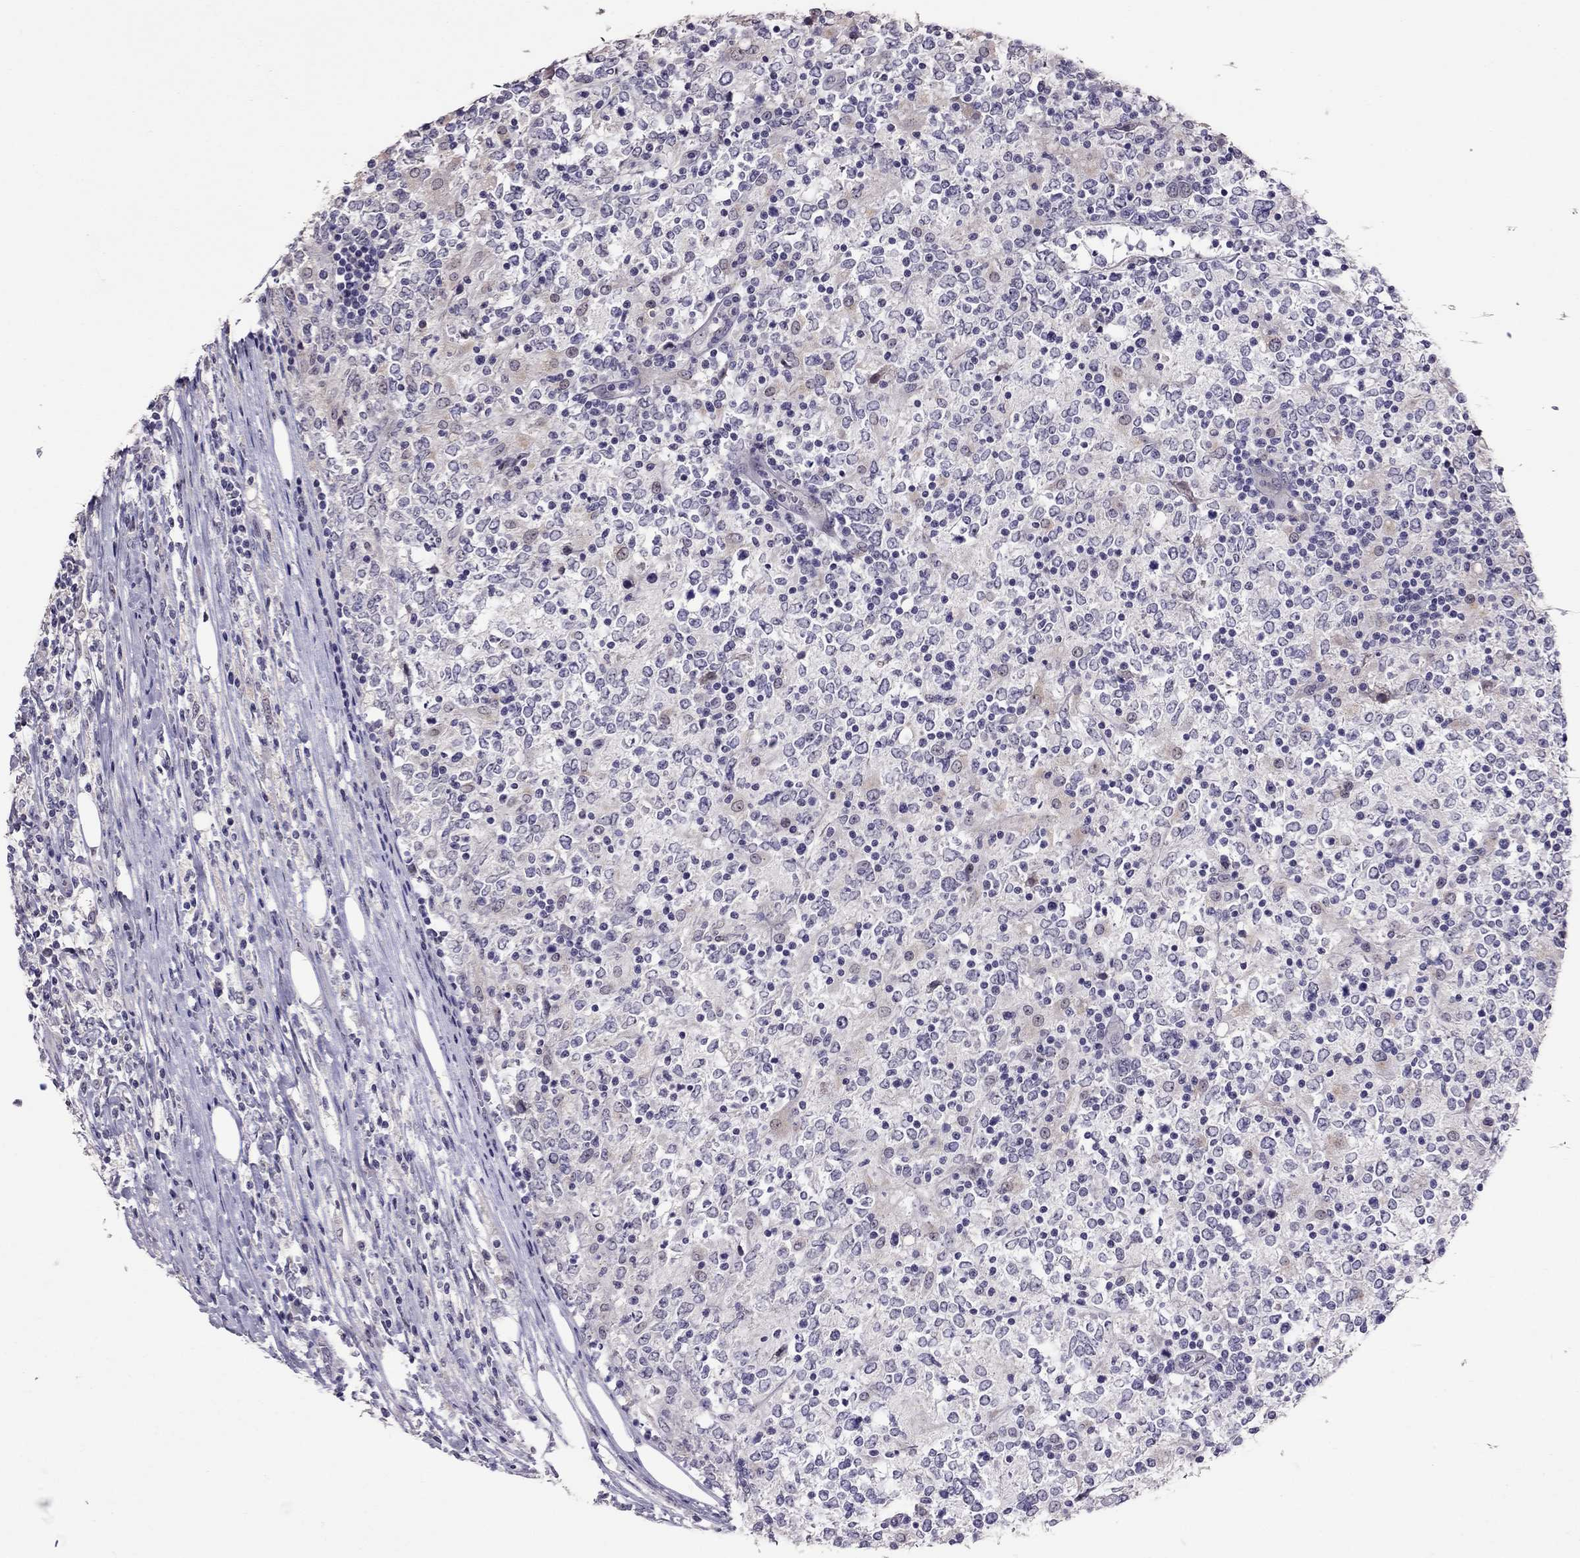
{"staining": {"intensity": "negative", "quantity": "none", "location": "none"}, "tissue": "lymphoma", "cell_type": "Tumor cells", "image_type": "cancer", "snomed": [{"axis": "morphology", "description": "Malignant lymphoma, non-Hodgkin's type, High grade"}, {"axis": "topography", "description": "Lymph node"}], "caption": "A high-resolution micrograph shows IHC staining of lymphoma, which demonstrates no significant positivity in tumor cells. (DAB (3,3'-diaminobenzidine) immunohistochemistry visualized using brightfield microscopy, high magnification).", "gene": "LRRC46", "patient": {"sex": "female", "age": 84}}